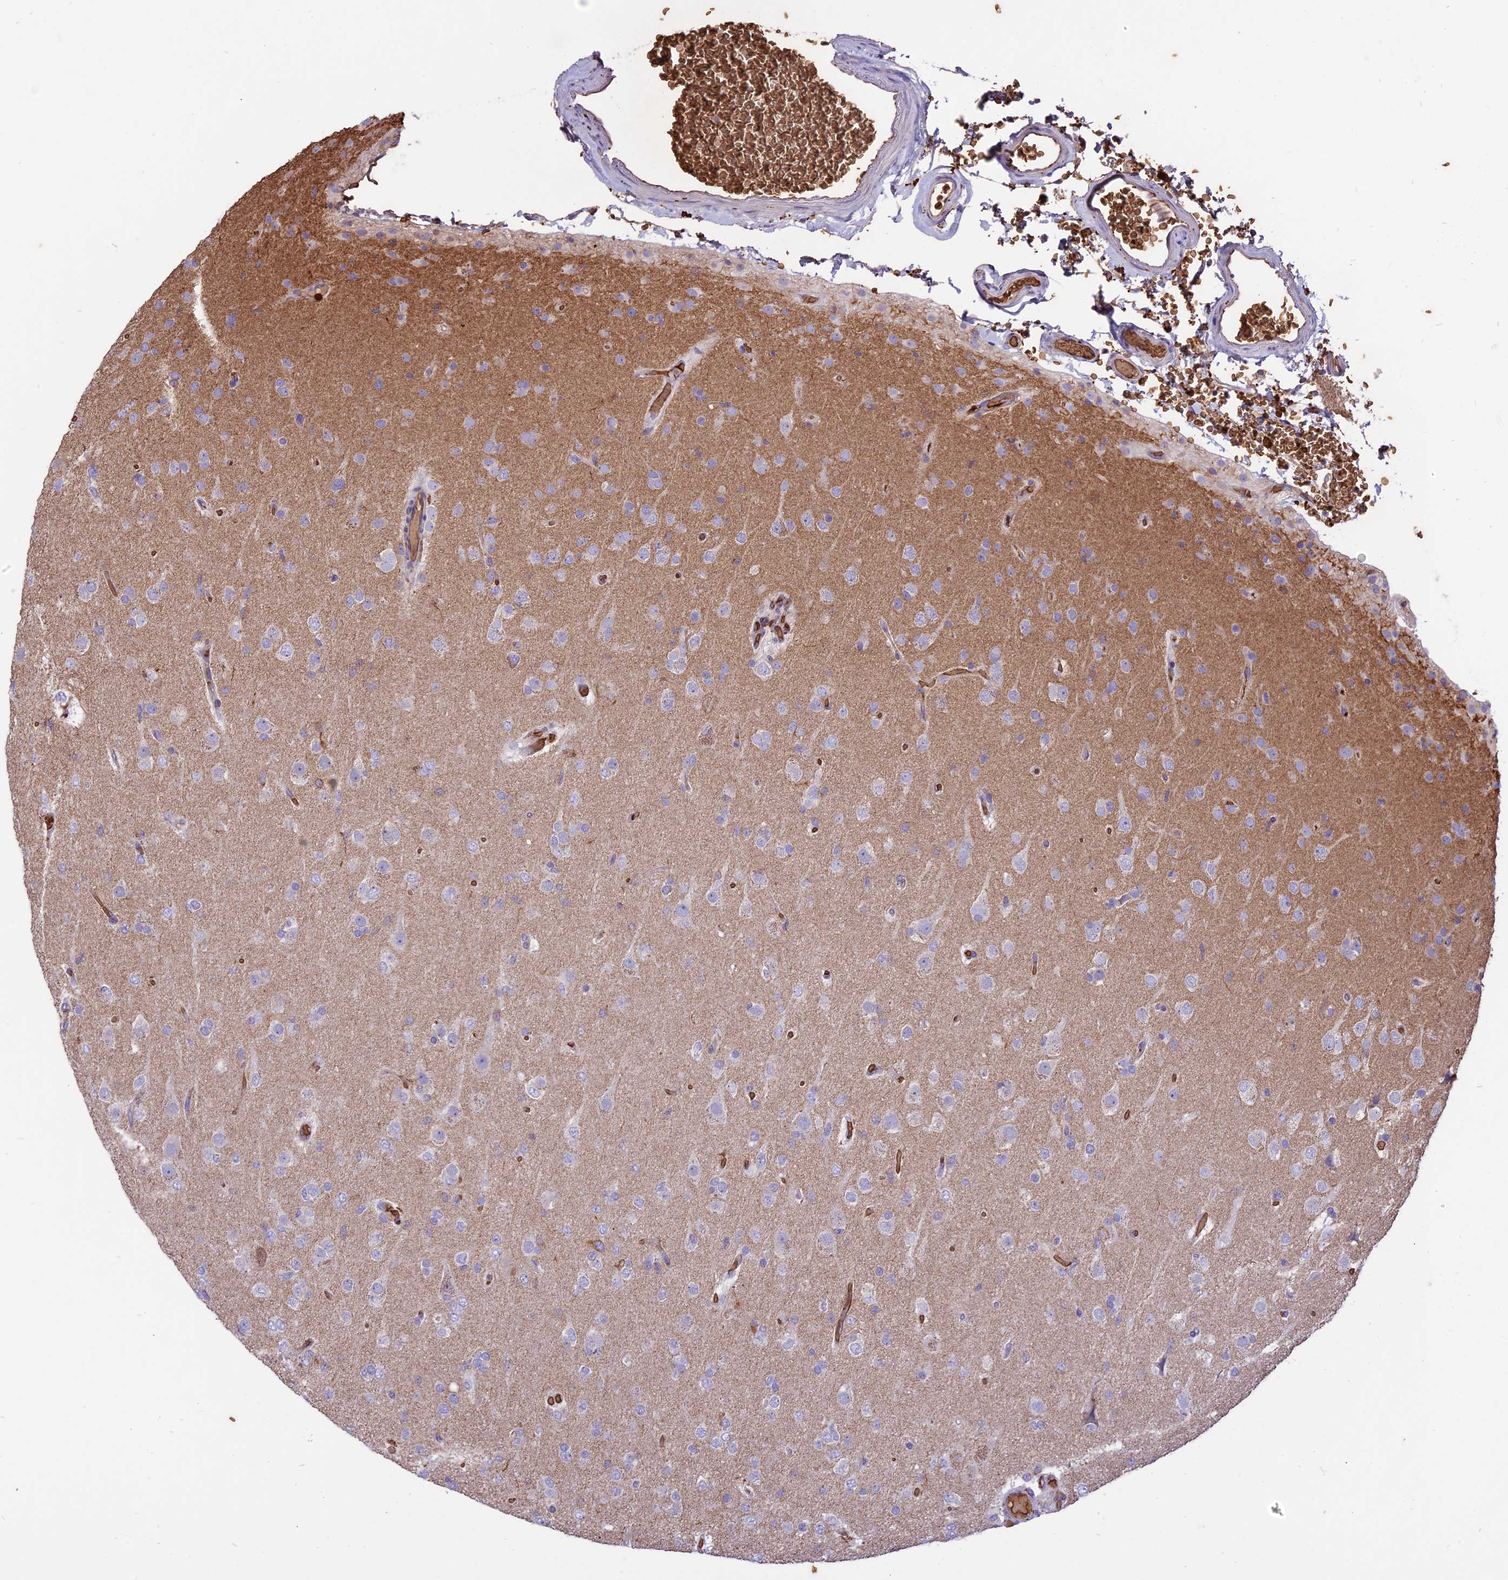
{"staining": {"intensity": "negative", "quantity": "none", "location": "none"}, "tissue": "glioma", "cell_type": "Tumor cells", "image_type": "cancer", "snomed": [{"axis": "morphology", "description": "Glioma, malignant, Low grade"}, {"axis": "topography", "description": "Brain"}], "caption": "A histopathology image of human malignant glioma (low-grade) is negative for staining in tumor cells.", "gene": "TTC4", "patient": {"sex": "male", "age": 65}}